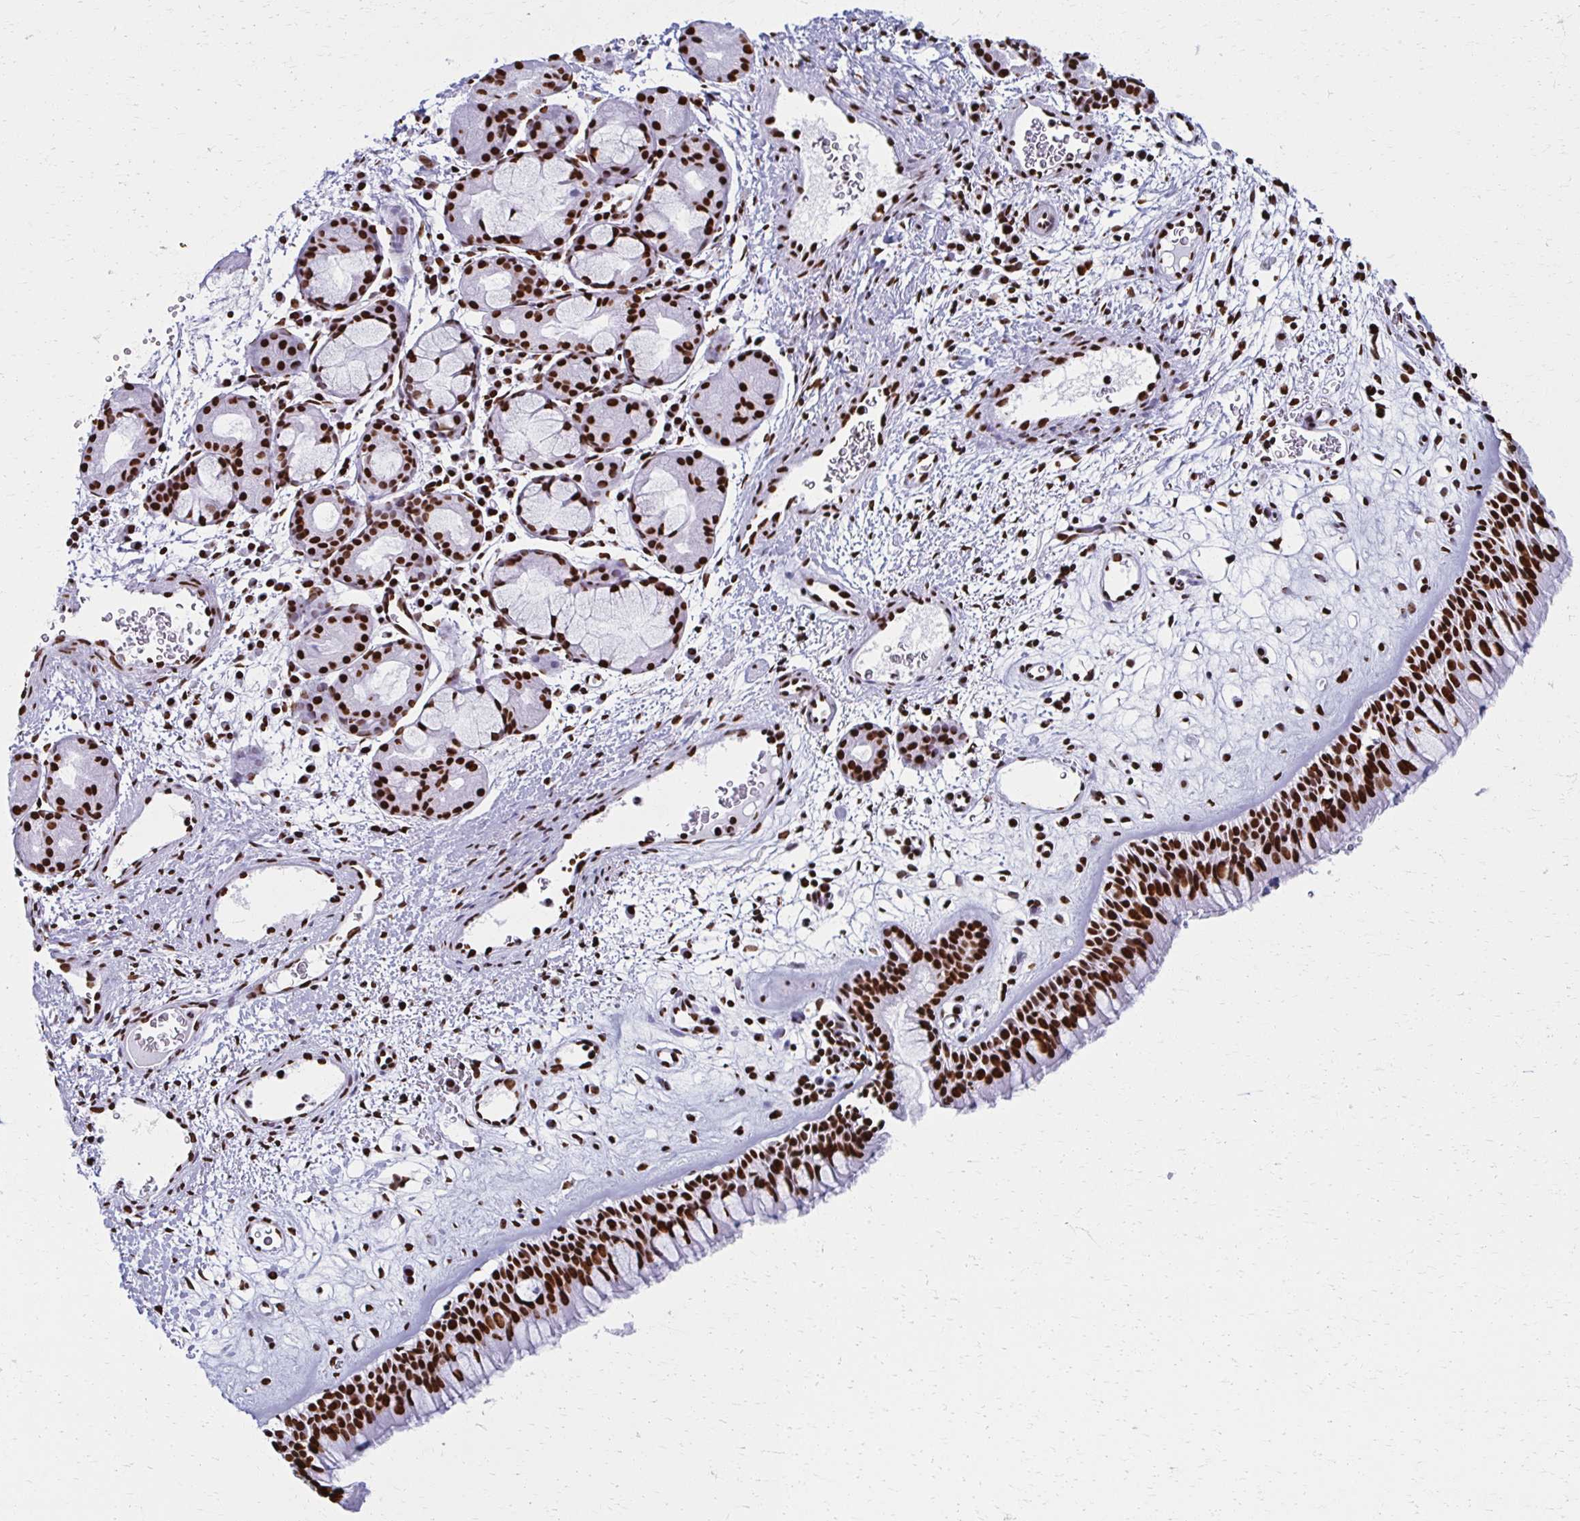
{"staining": {"intensity": "strong", "quantity": ">75%", "location": "nuclear"}, "tissue": "nasopharynx", "cell_type": "Respiratory epithelial cells", "image_type": "normal", "snomed": [{"axis": "morphology", "description": "Normal tissue, NOS"}, {"axis": "topography", "description": "Nasopharynx"}], "caption": "DAB (3,3'-diaminobenzidine) immunohistochemical staining of benign nasopharynx shows strong nuclear protein positivity in approximately >75% of respiratory epithelial cells.", "gene": "NONO", "patient": {"sex": "male", "age": 65}}